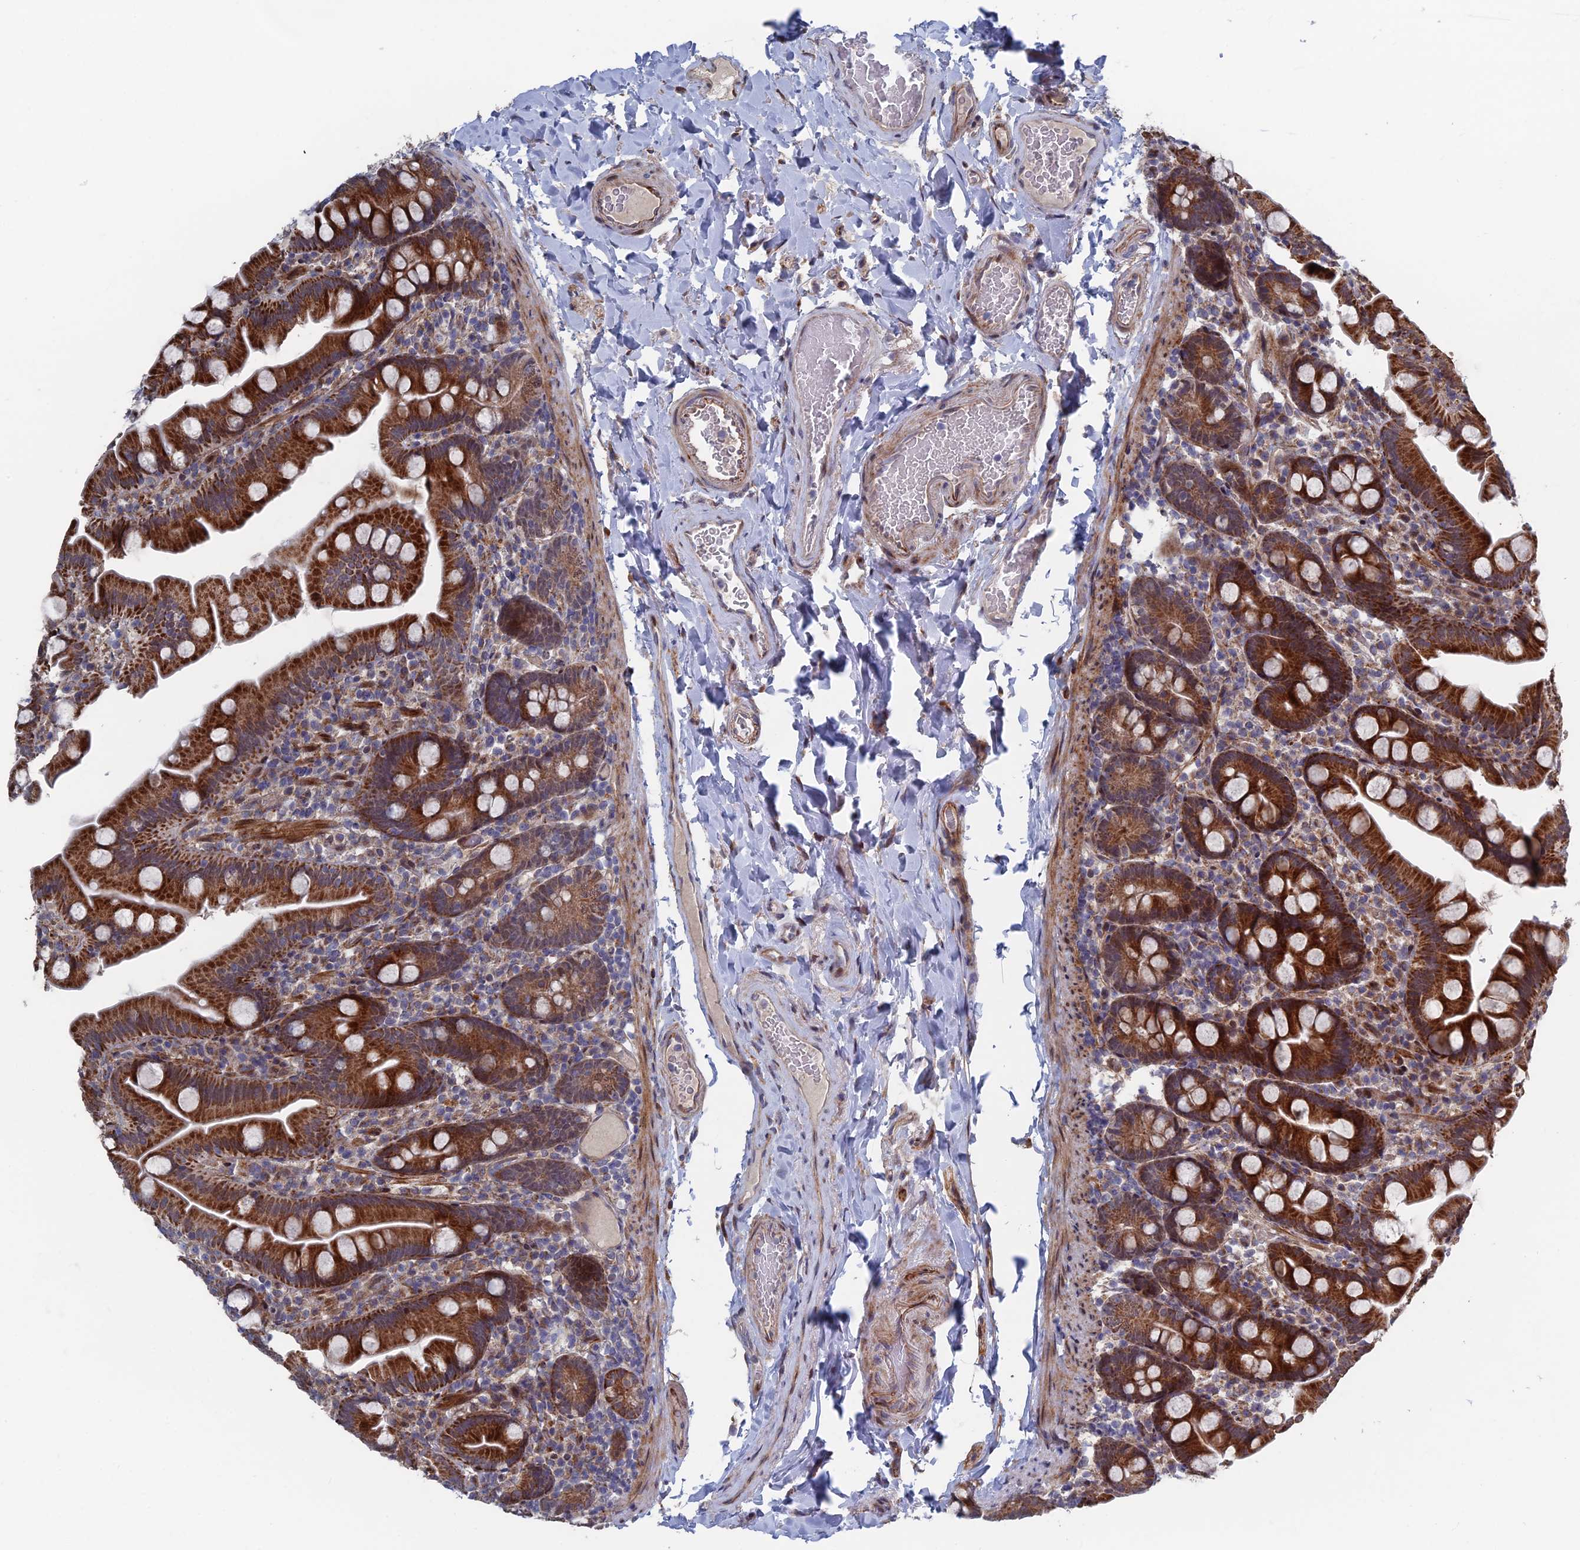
{"staining": {"intensity": "strong", "quantity": ">75%", "location": "cytoplasmic/membranous"}, "tissue": "small intestine", "cell_type": "Glandular cells", "image_type": "normal", "snomed": [{"axis": "morphology", "description": "Normal tissue, NOS"}, {"axis": "topography", "description": "Small intestine"}], "caption": "The image shows a brown stain indicating the presence of a protein in the cytoplasmic/membranous of glandular cells in small intestine. The protein of interest is shown in brown color, while the nuclei are stained blue.", "gene": "GTF2IRD1", "patient": {"sex": "female", "age": 68}}